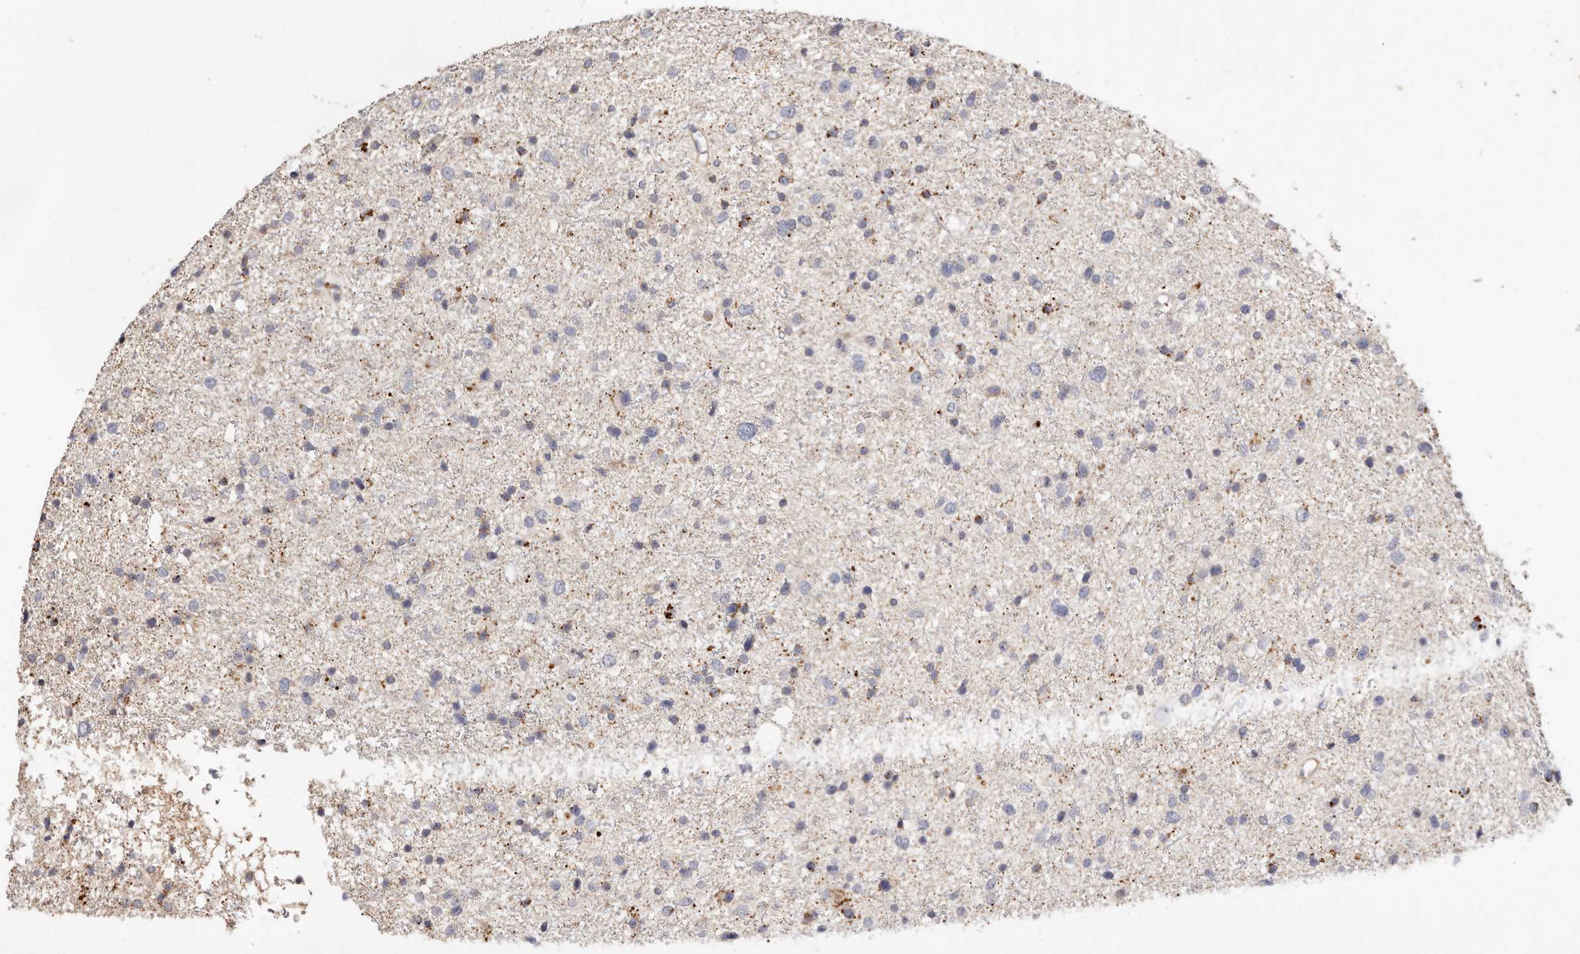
{"staining": {"intensity": "negative", "quantity": "none", "location": "none"}, "tissue": "glioma", "cell_type": "Tumor cells", "image_type": "cancer", "snomed": [{"axis": "morphology", "description": "Glioma, malignant, Low grade"}, {"axis": "topography", "description": "Brain"}], "caption": "Tumor cells are negative for brown protein staining in low-grade glioma (malignant).", "gene": "THBS3", "patient": {"sex": "female", "age": 37}}